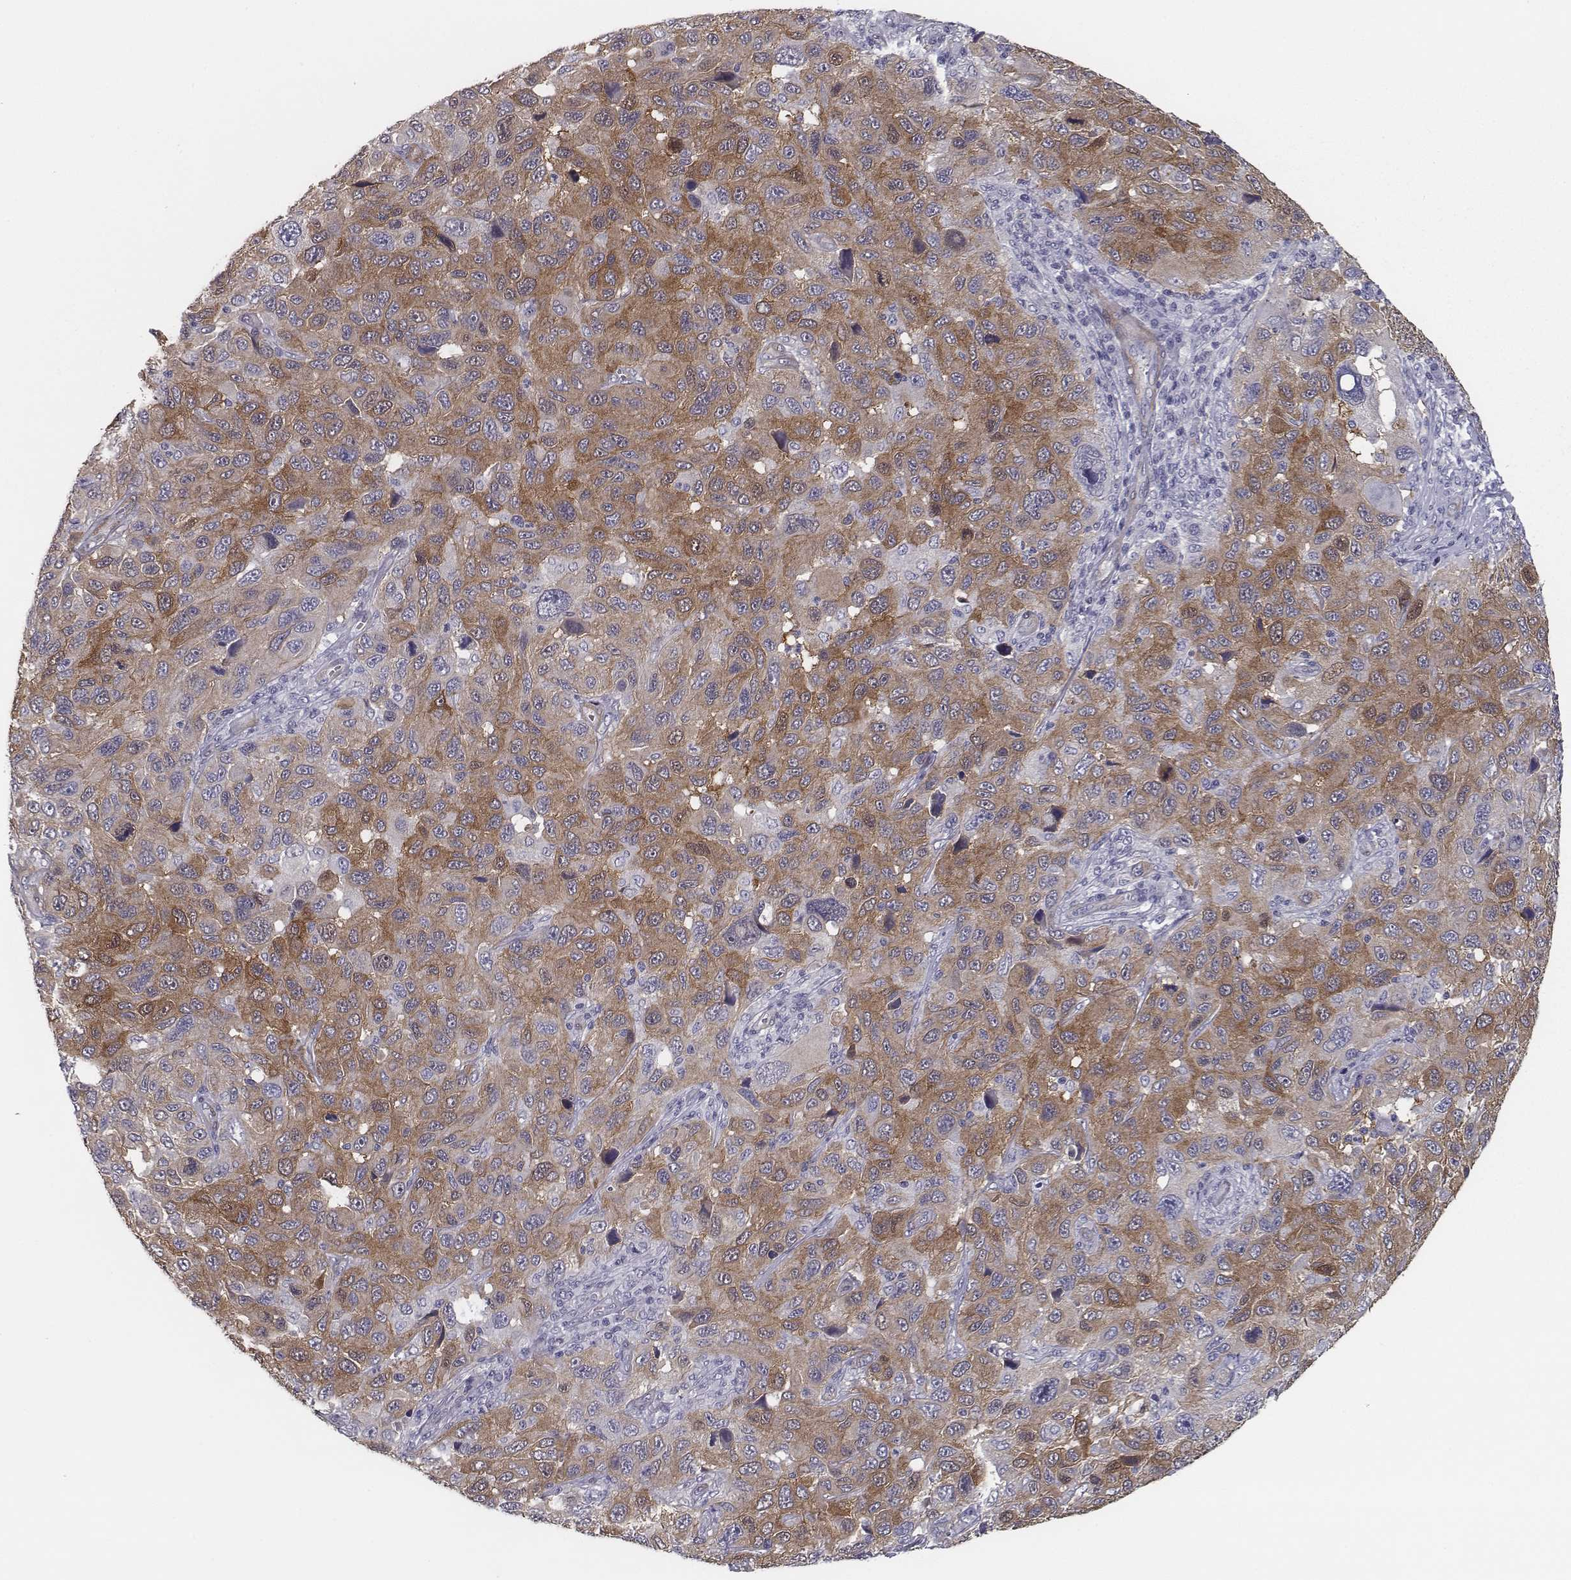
{"staining": {"intensity": "moderate", "quantity": ">75%", "location": "nuclear"}, "tissue": "melanoma", "cell_type": "Tumor cells", "image_type": "cancer", "snomed": [{"axis": "morphology", "description": "Malignant melanoma, NOS"}, {"axis": "topography", "description": "Skin"}], "caption": "Immunohistochemistry micrograph of neoplastic tissue: malignant melanoma stained using IHC reveals medium levels of moderate protein expression localized specifically in the nuclear of tumor cells, appearing as a nuclear brown color.", "gene": "ISYNA1", "patient": {"sex": "male", "age": 53}}